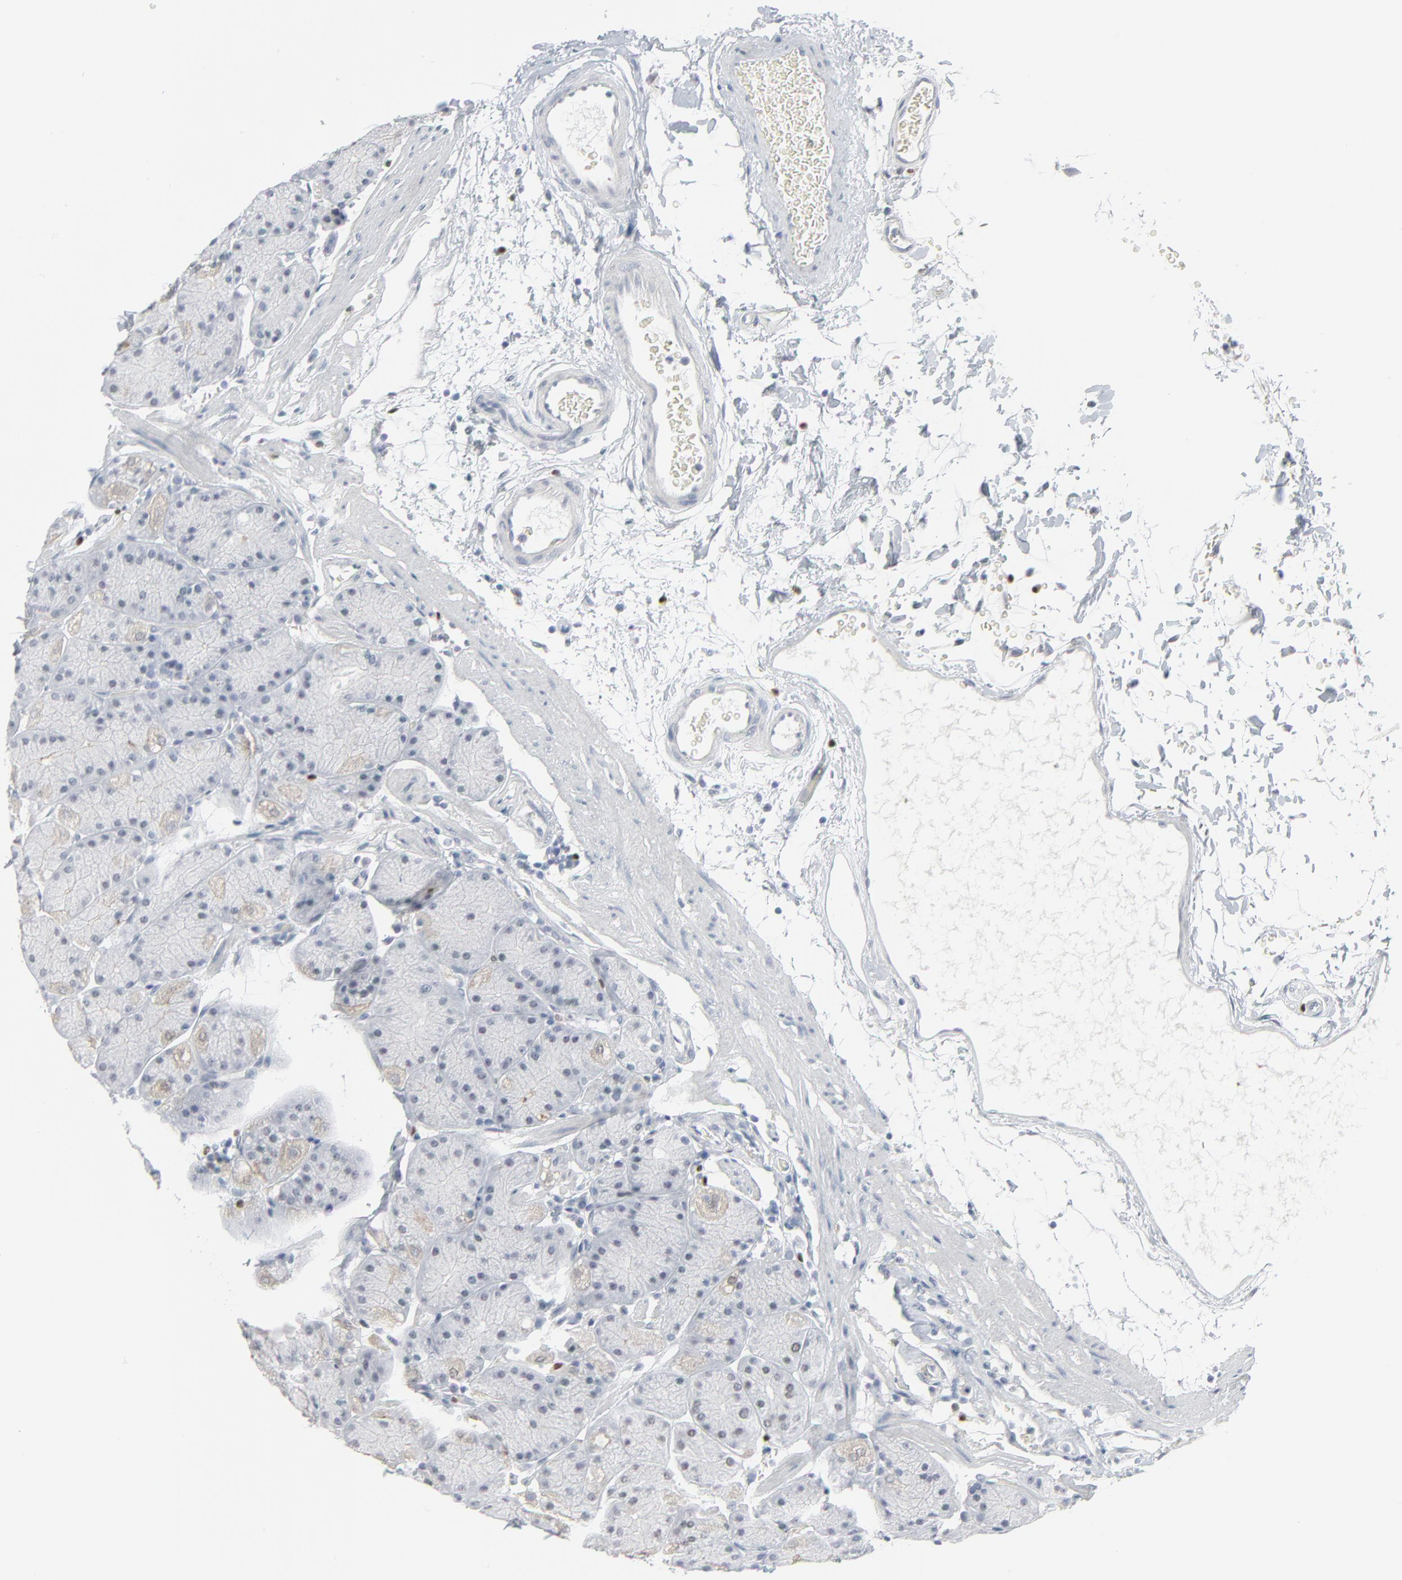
{"staining": {"intensity": "moderate", "quantity": "25%-75%", "location": "cytoplasmic/membranous"}, "tissue": "stomach", "cell_type": "Glandular cells", "image_type": "normal", "snomed": [{"axis": "morphology", "description": "Normal tissue, NOS"}, {"axis": "topography", "description": "Stomach, upper"}], "caption": "Immunohistochemistry (IHC) staining of benign stomach, which displays medium levels of moderate cytoplasmic/membranous staining in approximately 25%-75% of glandular cells indicating moderate cytoplasmic/membranous protein staining. The staining was performed using DAB (brown) for protein detection and nuclei were counterstained in hematoxylin (blue).", "gene": "MITF", "patient": {"sex": "female", "age": 56}}